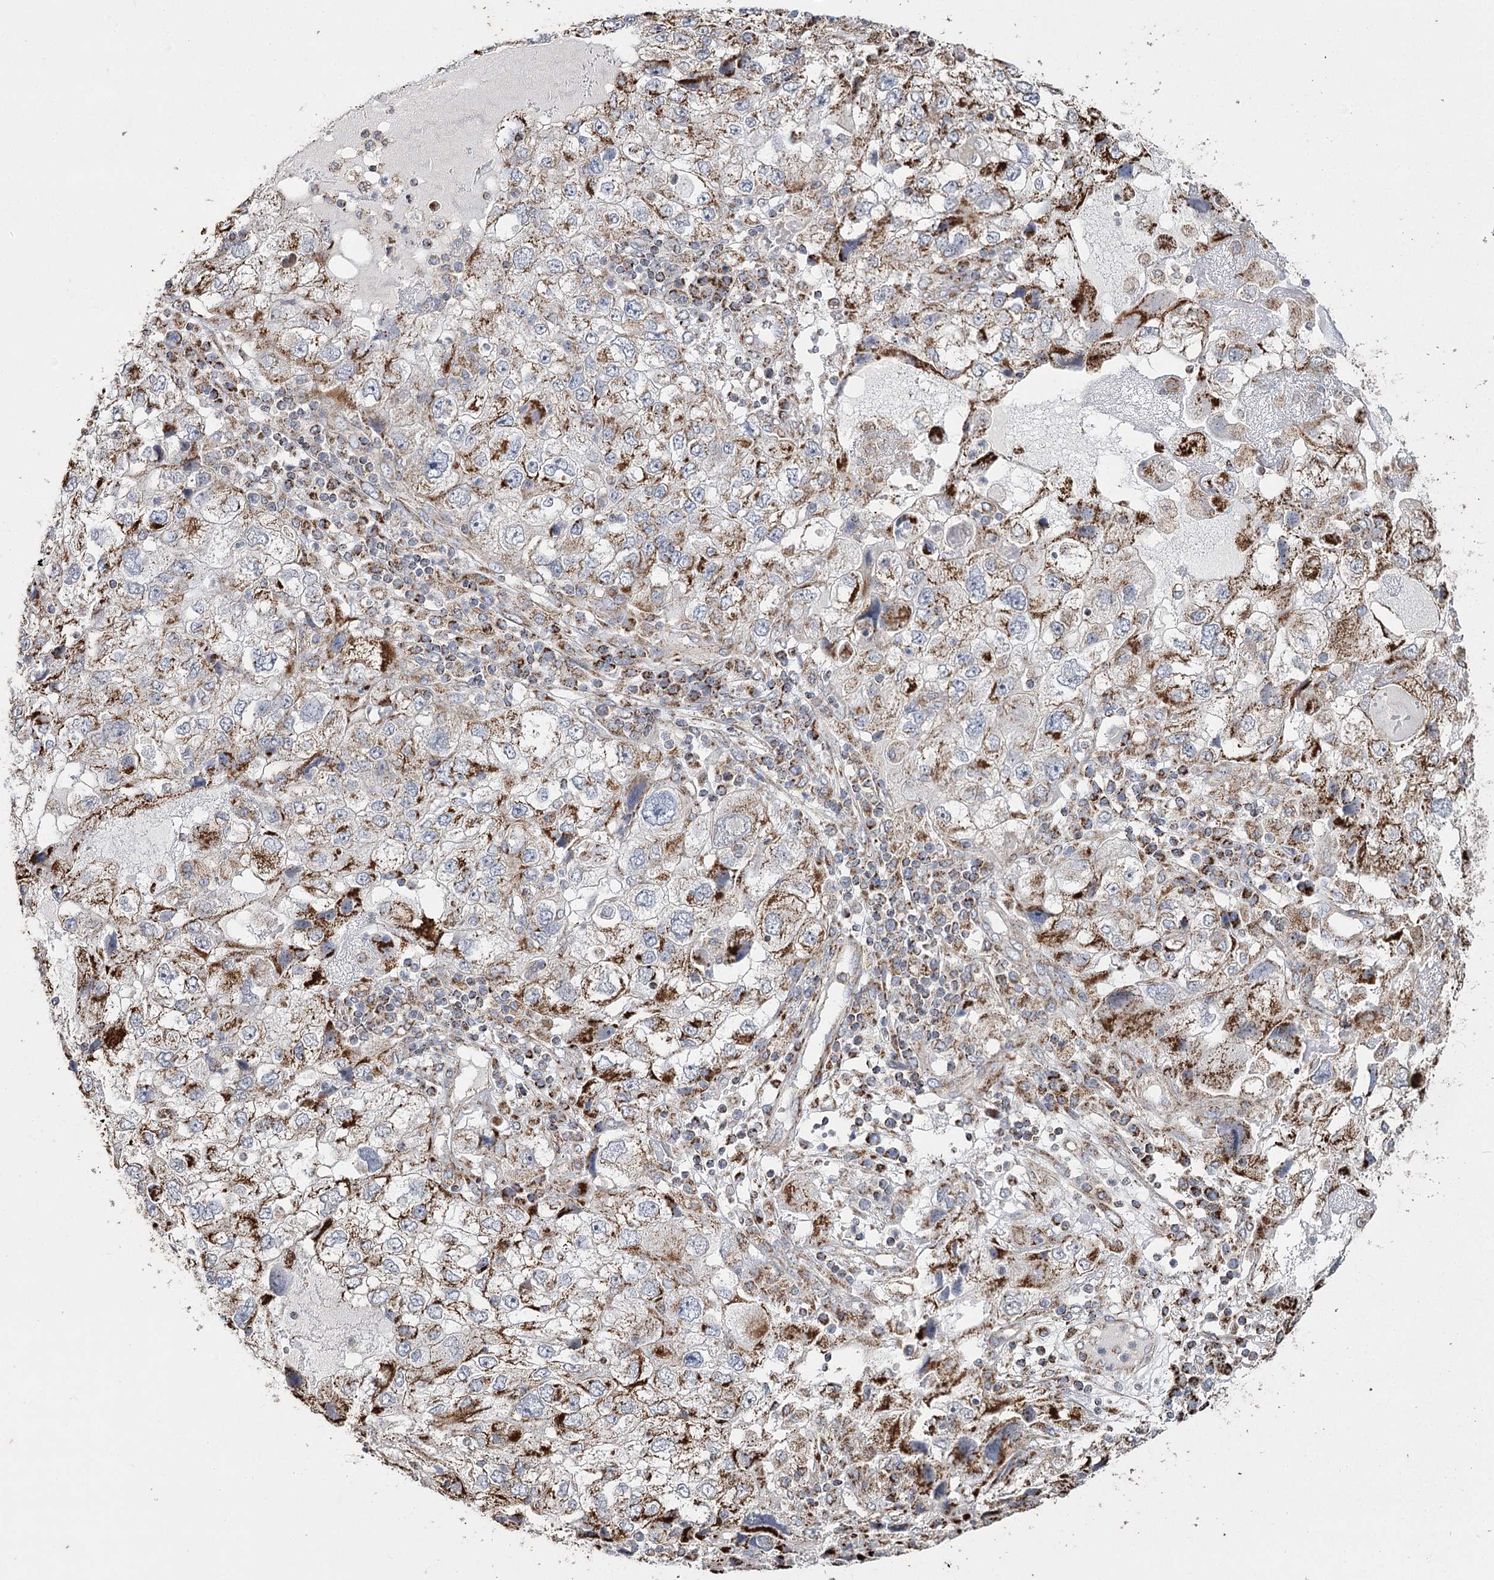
{"staining": {"intensity": "strong", "quantity": "25%-75%", "location": "cytoplasmic/membranous"}, "tissue": "endometrial cancer", "cell_type": "Tumor cells", "image_type": "cancer", "snomed": [{"axis": "morphology", "description": "Adenocarcinoma, NOS"}, {"axis": "topography", "description": "Endometrium"}], "caption": "Immunohistochemical staining of adenocarcinoma (endometrial) demonstrates strong cytoplasmic/membranous protein positivity in approximately 25%-75% of tumor cells.", "gene": "RANBP3L", "patient": {"sex": "female", "age": 49}}